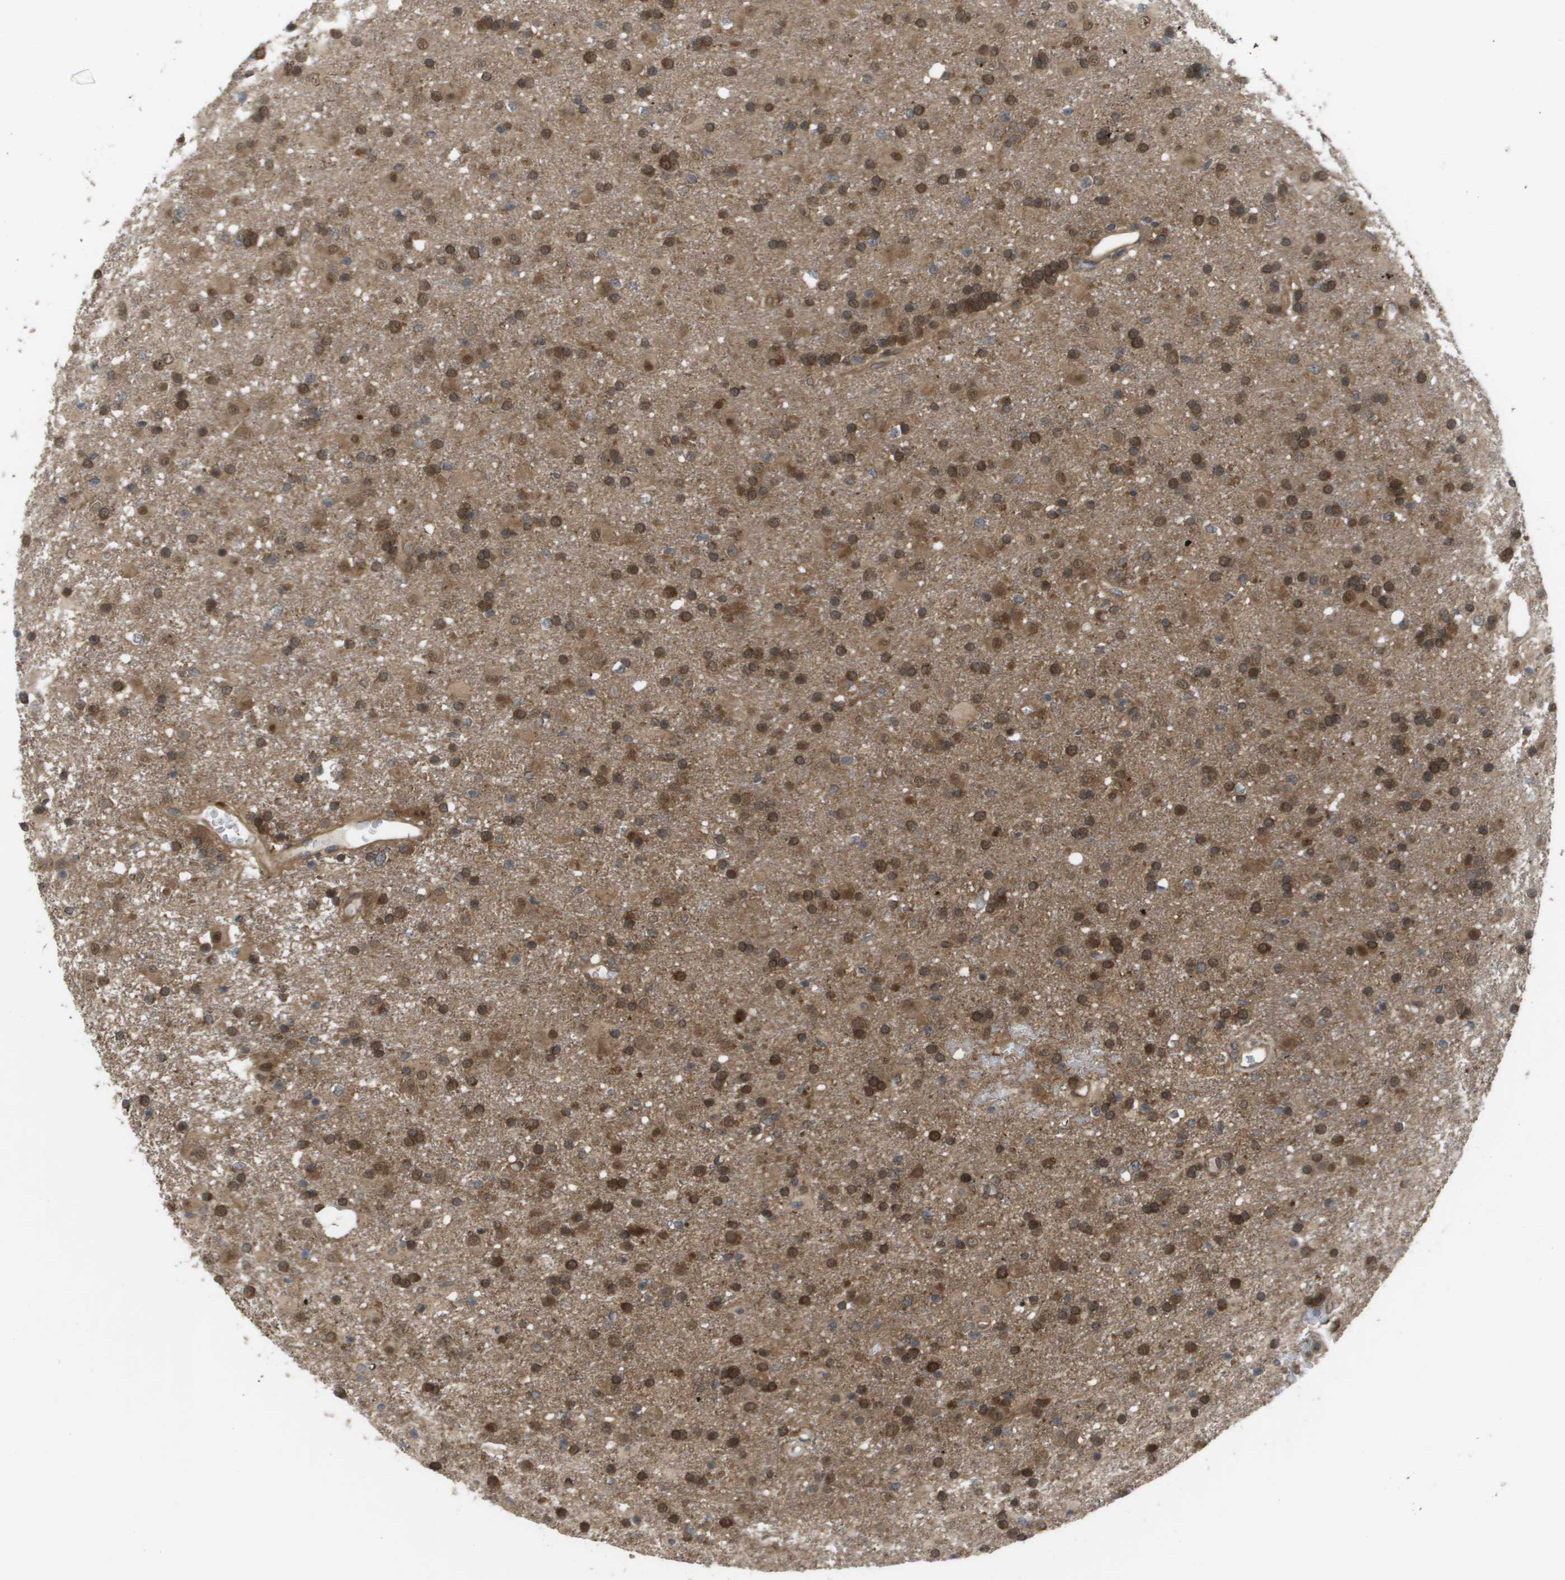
{"staining": {"intensity": "moderate", "quantity": ">75%", "location": "cytoplasmic/membranous,nuclear"}, "tissue": "glioma", "cell_type": "Tumor cells", "image_type": "cancer", "snomed": [{"axis": "morphology", "description": "Glioma, malignant, Low grade"}, {"axis": "topography", "description": "Brain"}], "caption": "Immunohistochemistry (IHC) image of neoplastic tissue: human glioma stained using immunohistochemistry shows medium levels of moderate protein expression localized specifically in the cytoplasmic/membranous and nuclear of tumor cells, appearing as a cytoplasmic/membranous and nuclear brown color.", "gene": "CTPS2", "patient": {"sex": "male", "age": 65}}